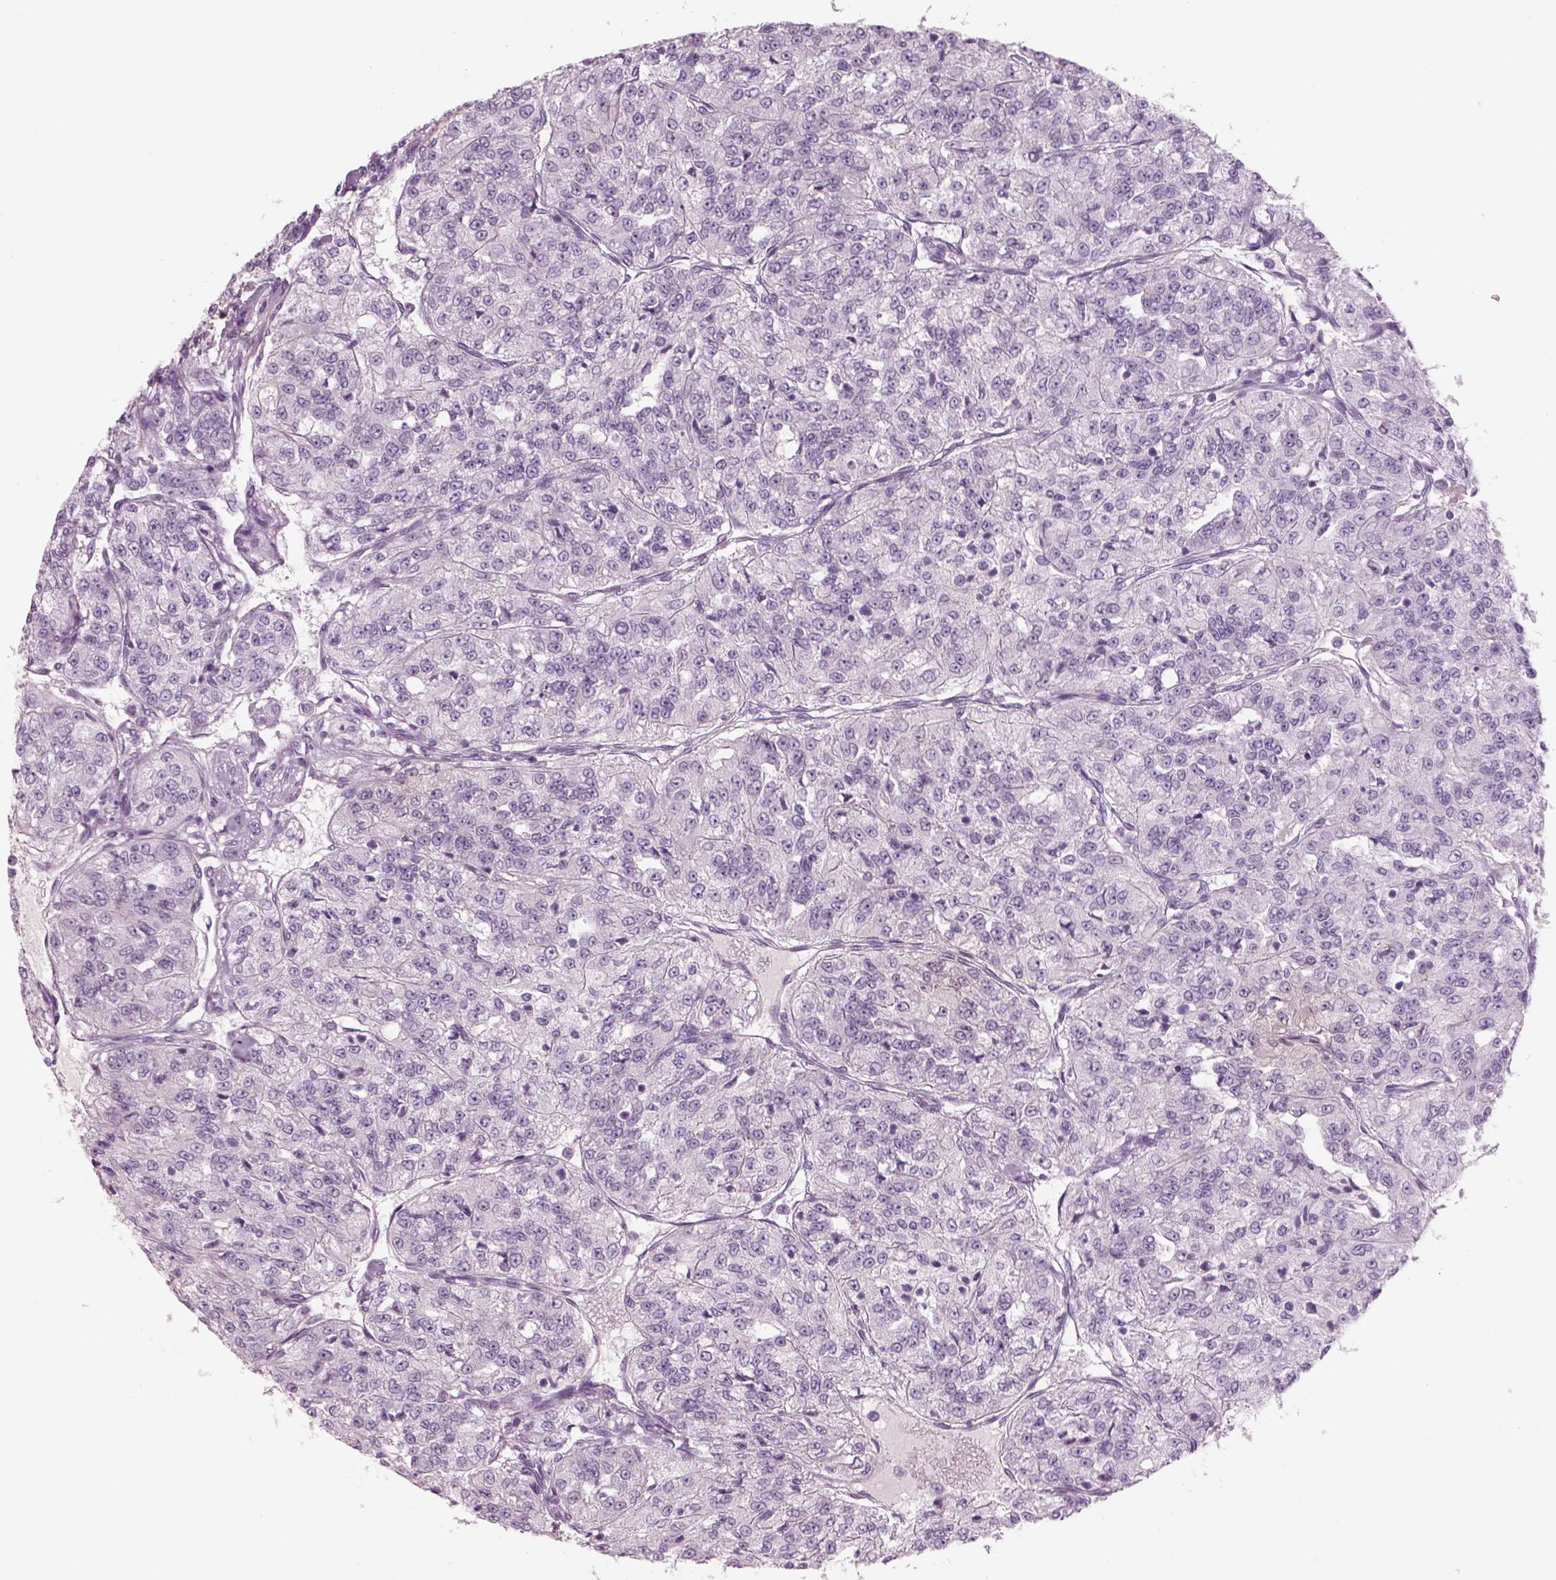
{"staining": {"intensity": "negative", "quantity": "none", "location": "none"}, "tissue": "renal cancer", "cell_type": "Tumor cells", "image_type": "cancer", "snomed": [{"axis": "morphology", "description": "Adenocarcinoma, NOS"}, {"axis": "topography", "description": "Kidney"}], "caption": "High power microscopy histopathology image of an IHC micrograph of renal cancer, revealing no significant positivity in tumor cells. (Brightfield microscopy of DAB (3,3'-diaminobenzidine) immunohistochemistry (IHC) at high magnification).", "gene": "GAS2L2", "patient": {"sex": "female", "age": 63}}